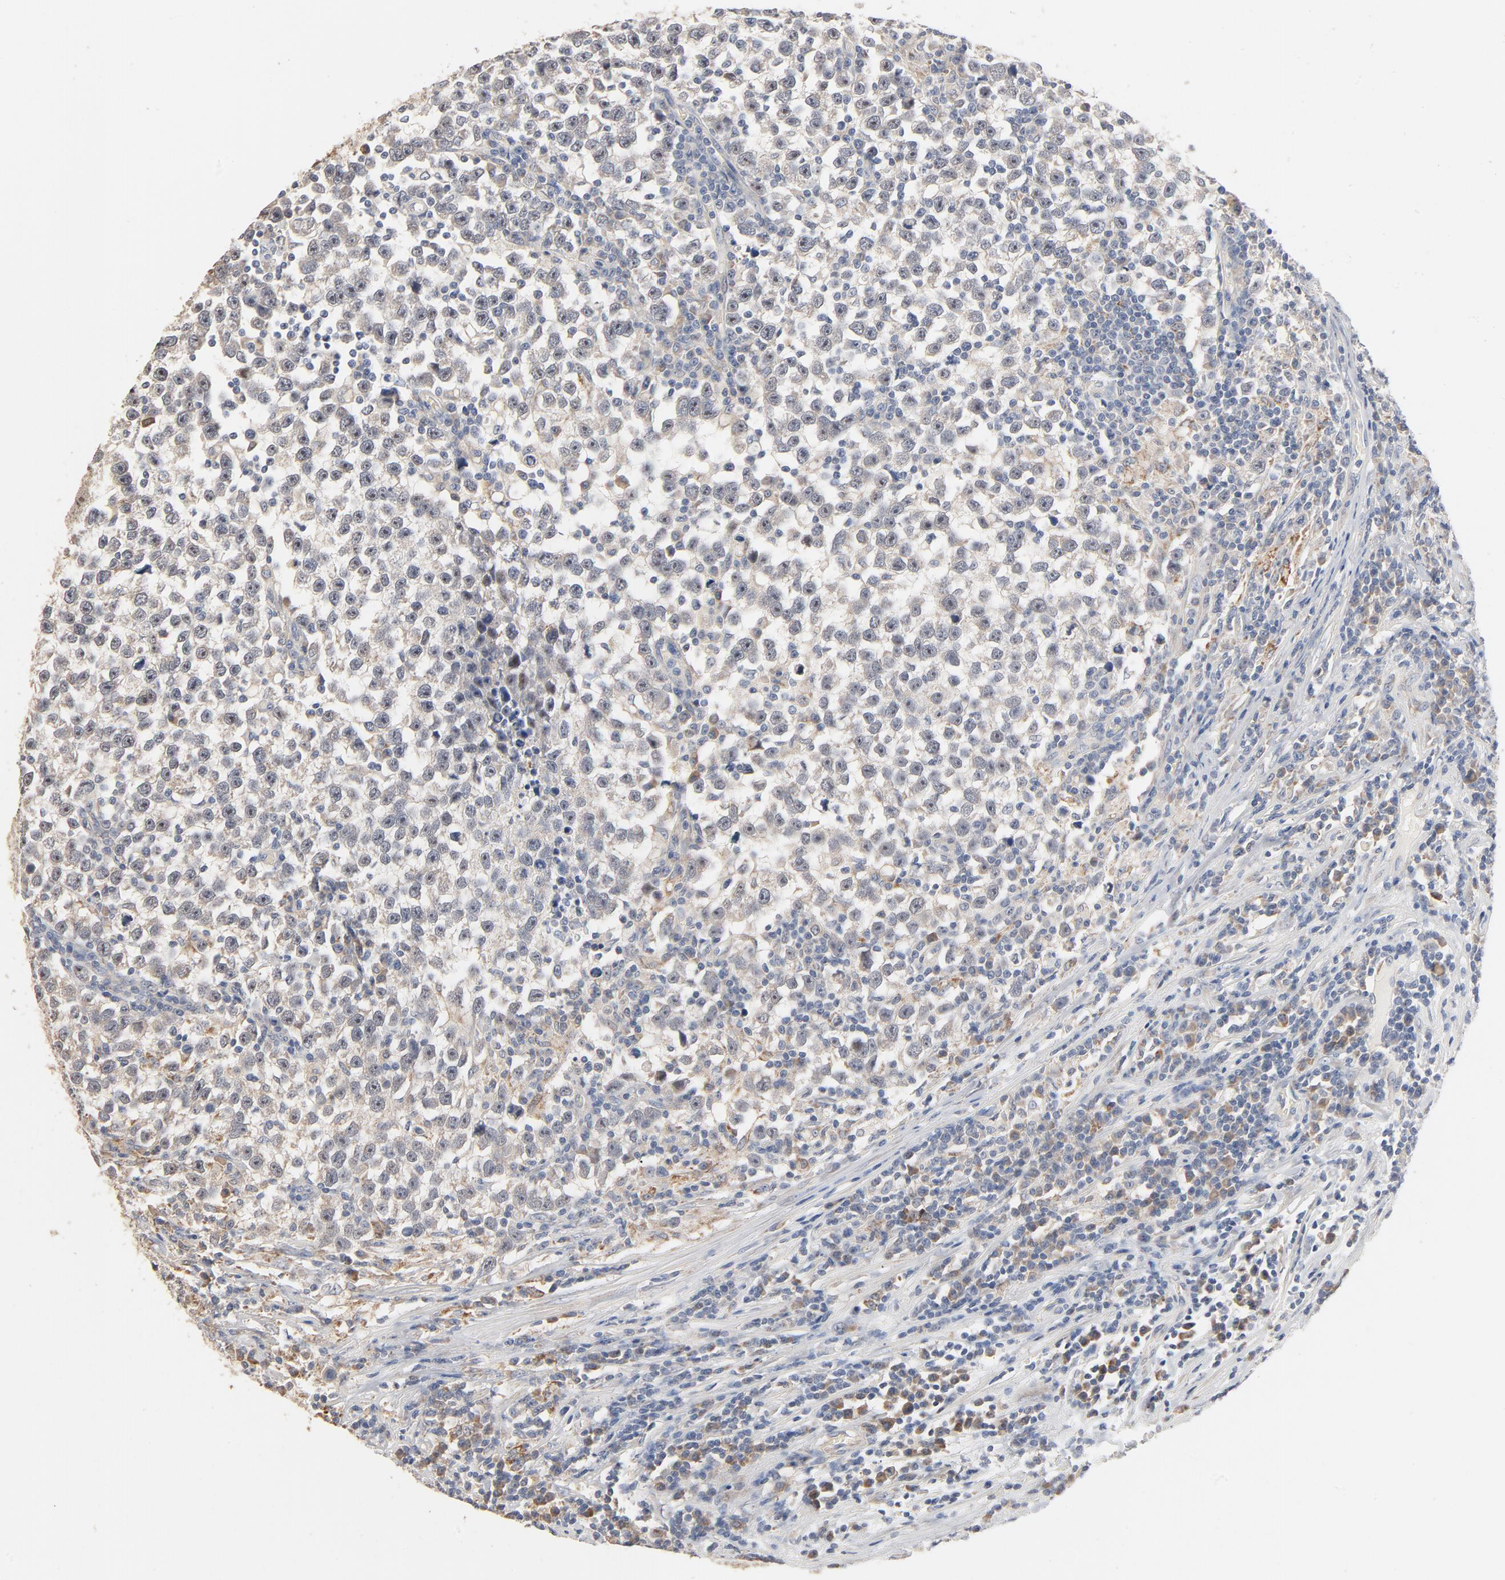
{"staining": {"intensity": "negative", "quantity": "none", "location": "none"}, "tissue": "testis cancer", "cell_type": "Tumor cells", "image_type": "cancer", "snomed": [{"axis": "morphology", "description": "Seminoma, NOS"}, {"axis": "topography", "description": "Testis"}], "caption": "Image shows no protein staining in tumor cells of testis cancer tissue. (DAB IHC, high magnification).", "gene": "ZDHHC8", "patient": {"sex": "male", "age": 43}}